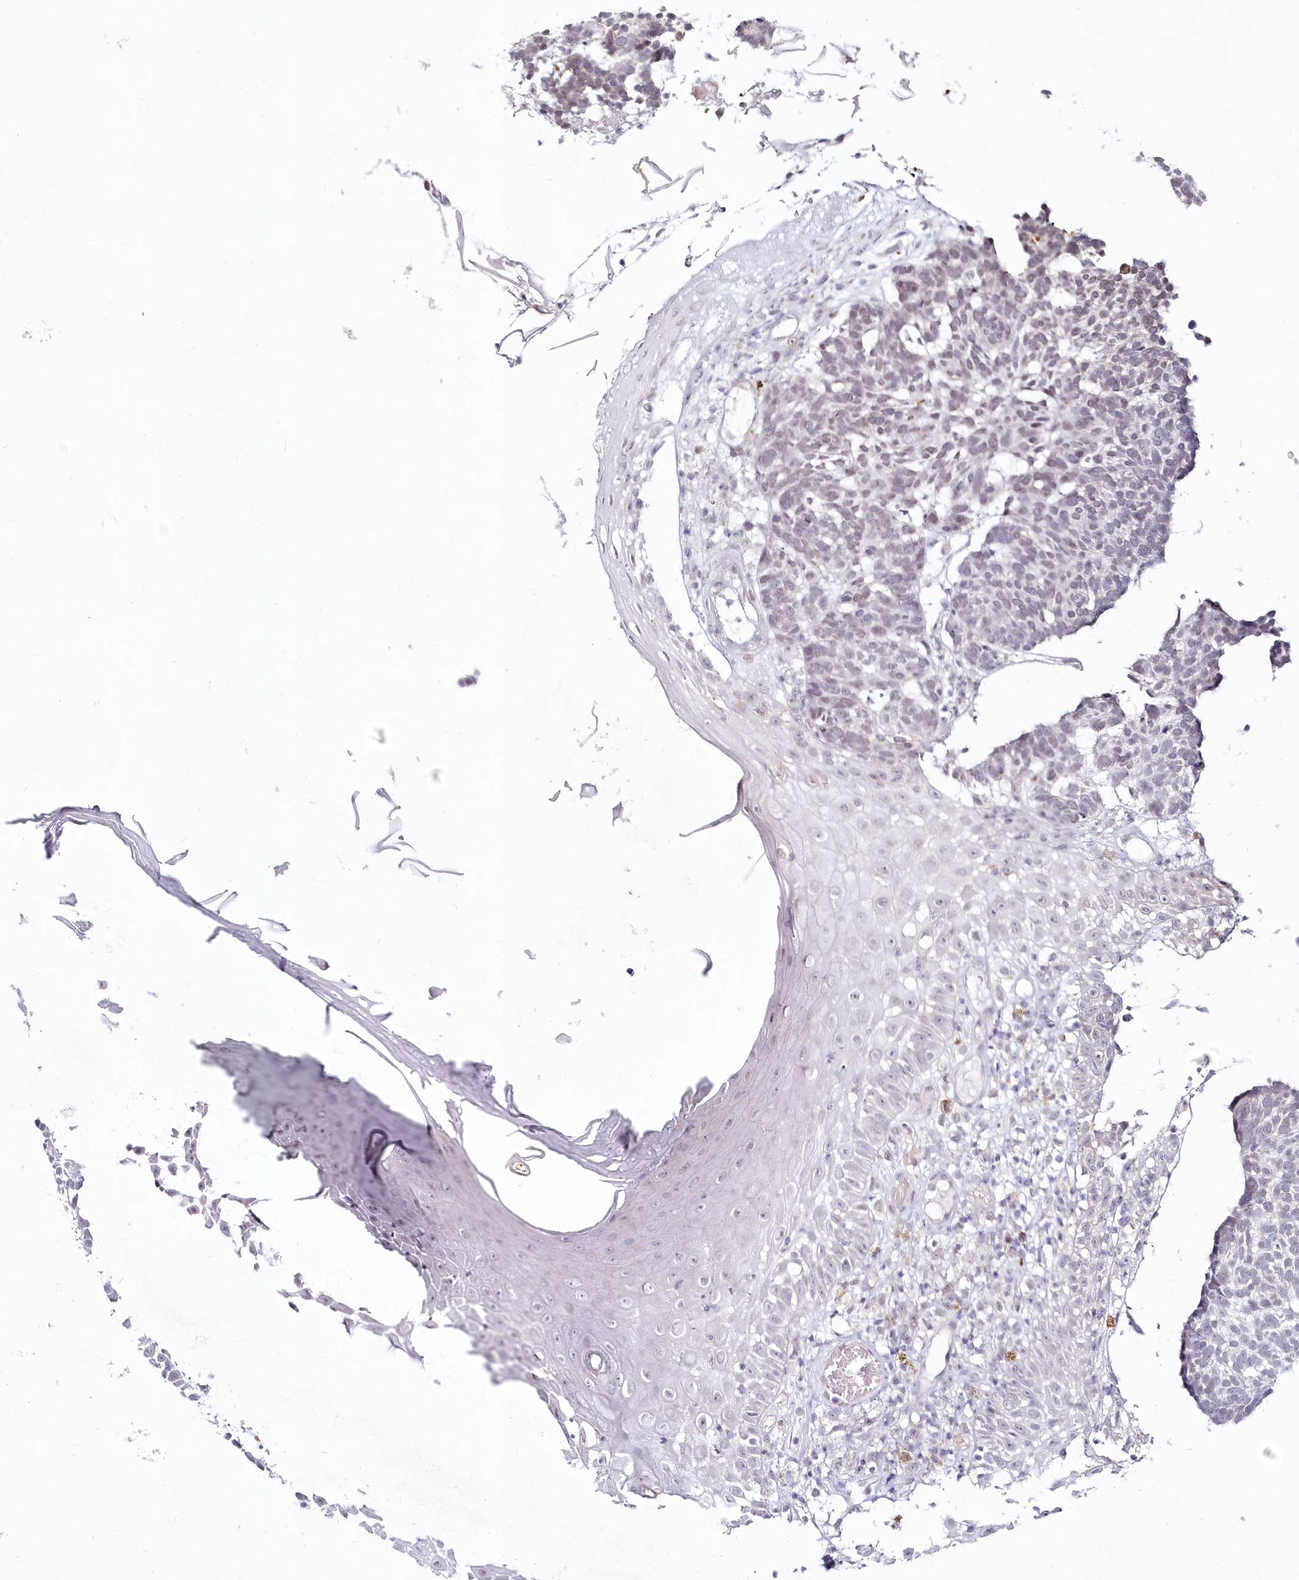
{"staining": {"intensity": "weak", "quantity": "<25%", "location": "nuclear"}, "tissue": "skin cancer", "cell_type": "Tumor cells", "image_type": "cancer", "snomed": [{"axis": "morphology", "description": "Basal cell carcinoma"}, {"axis": "topography", "description": "Skin"}], "caption": "Immunohistochemistry of human skin cancer (basal cell carcinoma) displays no expression in tumor cells. The staining was performed using DAB (3,3'-diaminobenzidine) to visualize the protein expression in brown, while the nuclei were stained in blue with hematoxylin (Magnification: 20x).", "gene": "HYCC2", "patient": {"sex": "male", "age": 85}}